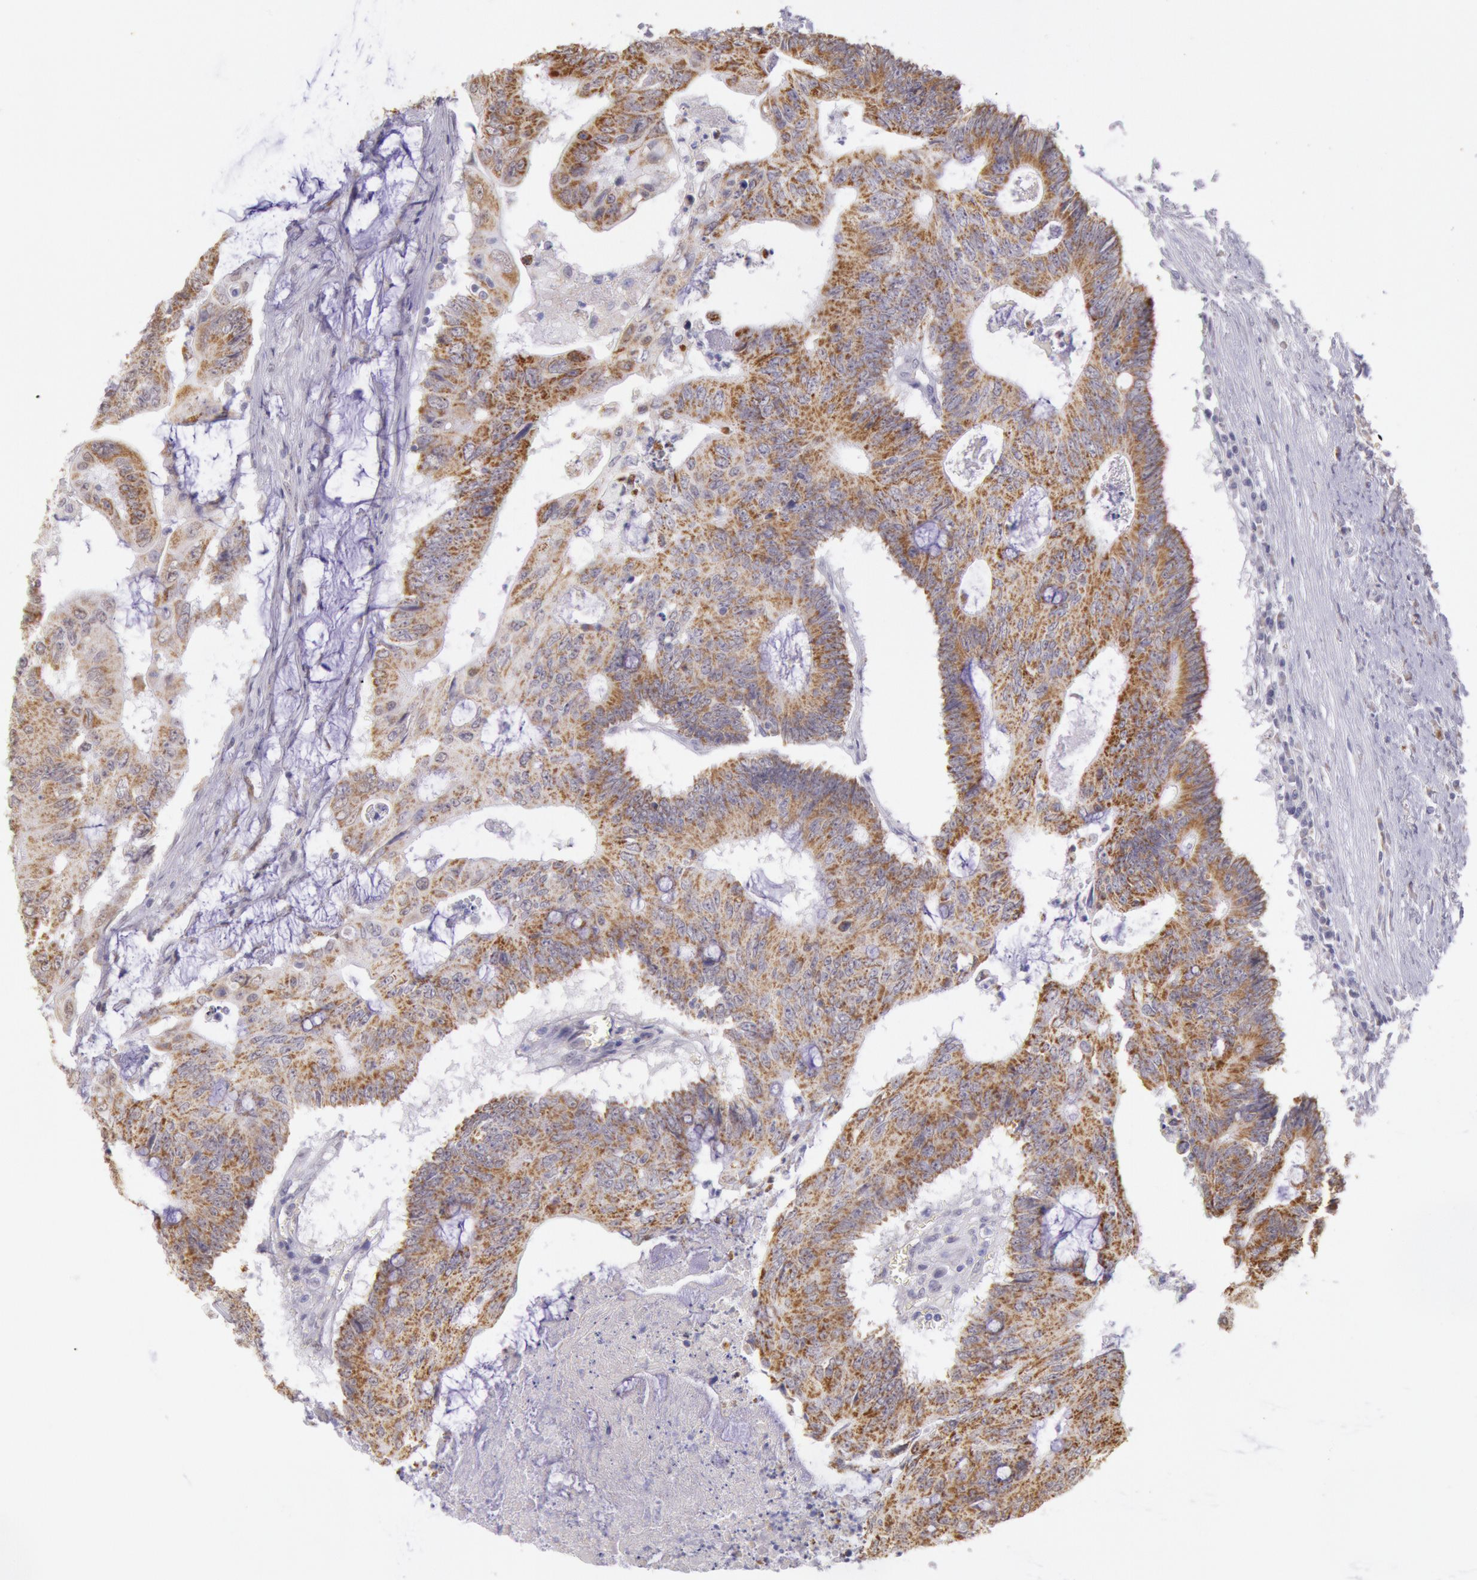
{"staining": {"intensity": "weak", "quantity": ">75%", "location": "cytoplasmic/membranous,nuclear"}, "tissue": "colorectal cancer", "cell_type": "Tumor cells", "image_type": "cancer", "snomed": [{"axis": "morphology", "description": "Adenocarcinoma, NOS"}, {"axis": "topography", "description": "Colon"}], "caption": "Protein expression analysis of human colorectal cancer (adenocarcinoma) reveals weak cytoplasmic/membranous and nuclear positivity in approximately >75% of tumor cells.", "gene": "FRMD6", "patient": {"sex": "male", "age": 65}}